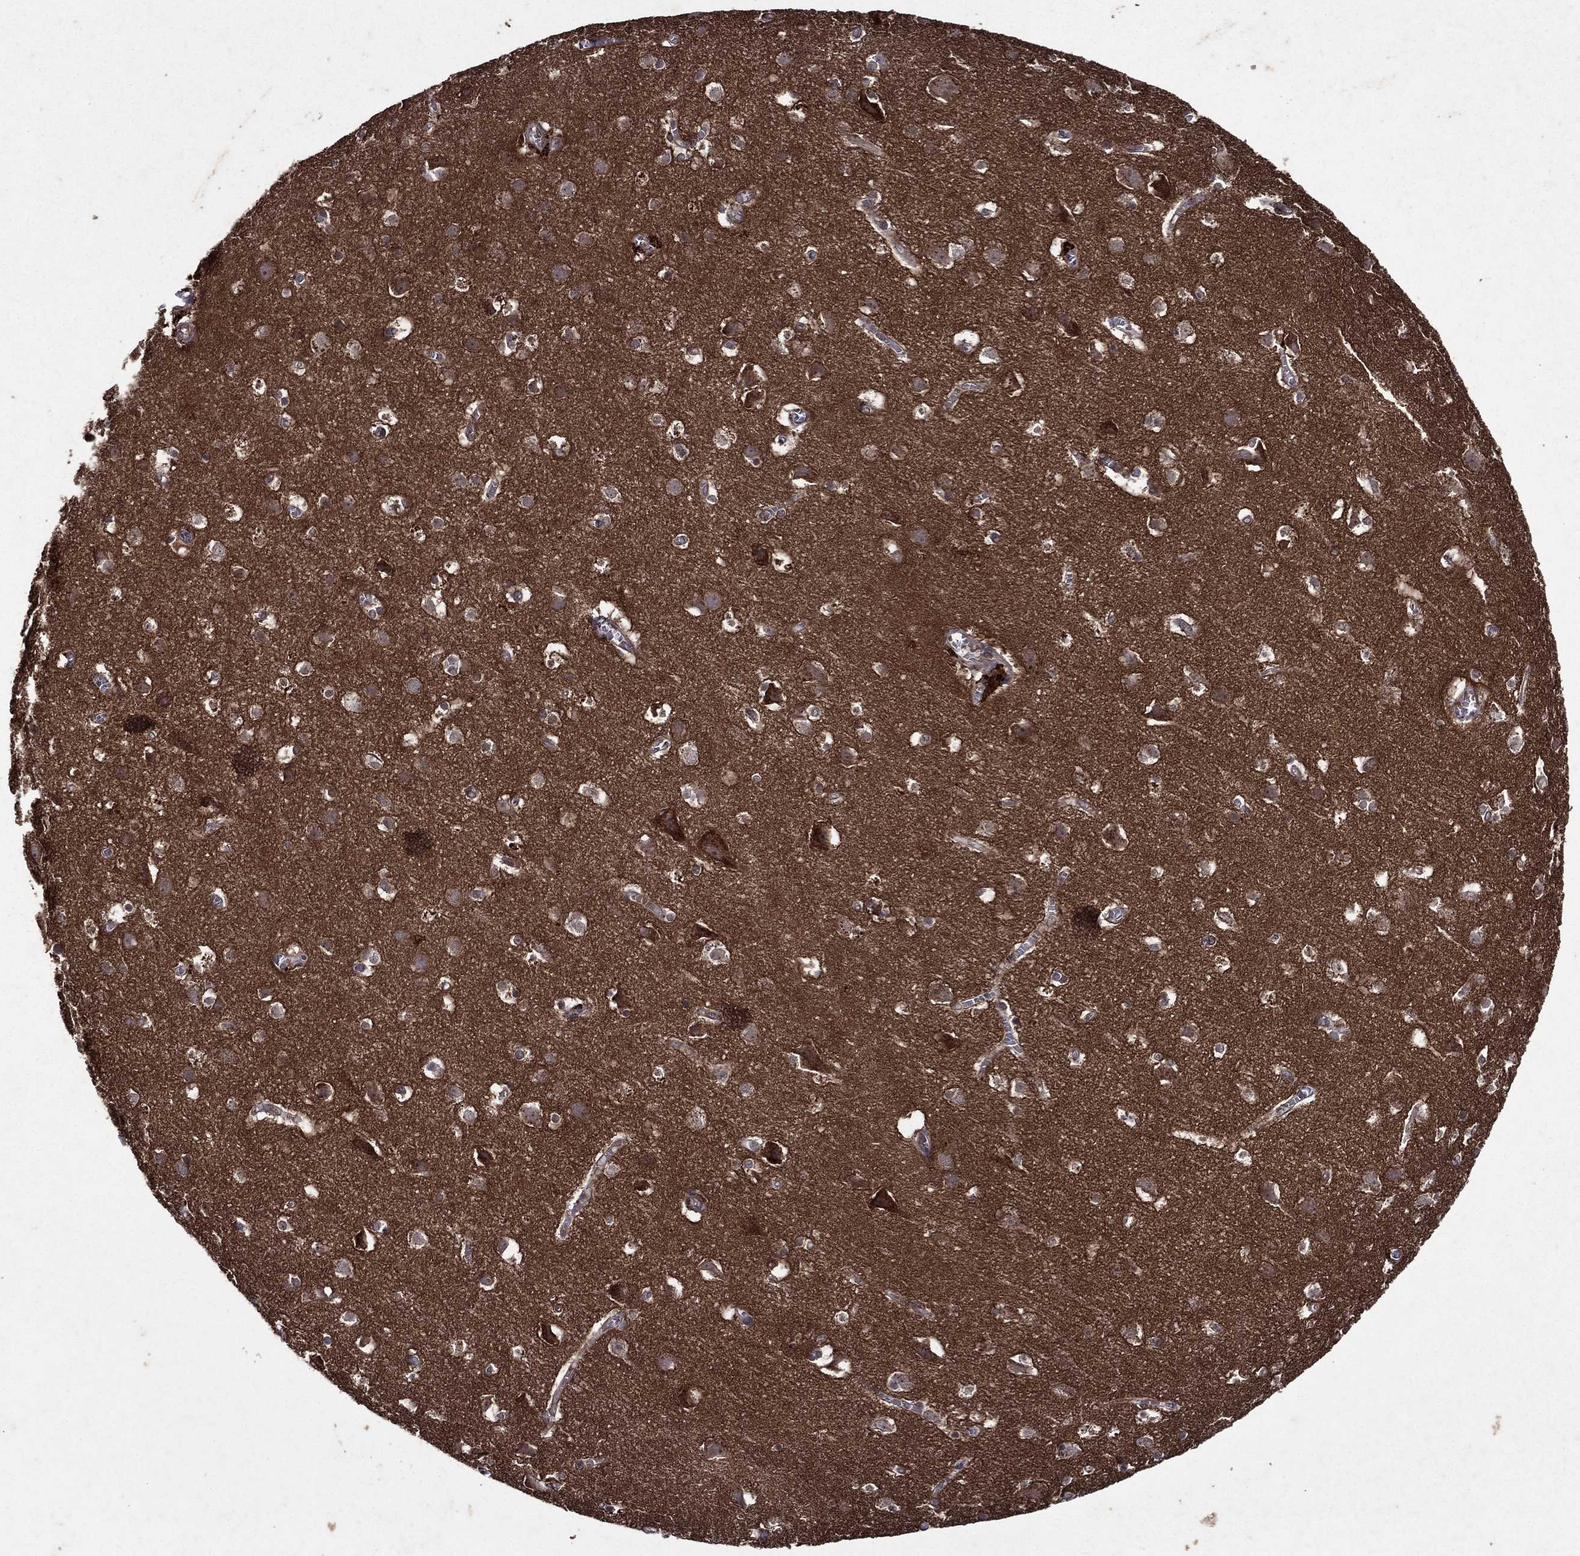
{"staining": {"intensity": "negative", "quantity": "none", "location": "none"}, "tissue": "cerebral cortex", "cell_type": "Endothelial cells", "image_type": "normal", "snomed": [{"axis": "morphology", "description": "Normal tissue, NOS"}, {"axis": "topography", "description": "Cerebral cortex"}], "caption": "This micrograph is of unremarkable cerebral cortex stained with immunohistochemistry (IHC) to label a protein in brown with the nuclei are counter-stained blue. There is no staining in endothelial cells.", "gene": "EIF2B4", "patient": {"sex": "male", "age": 59}}